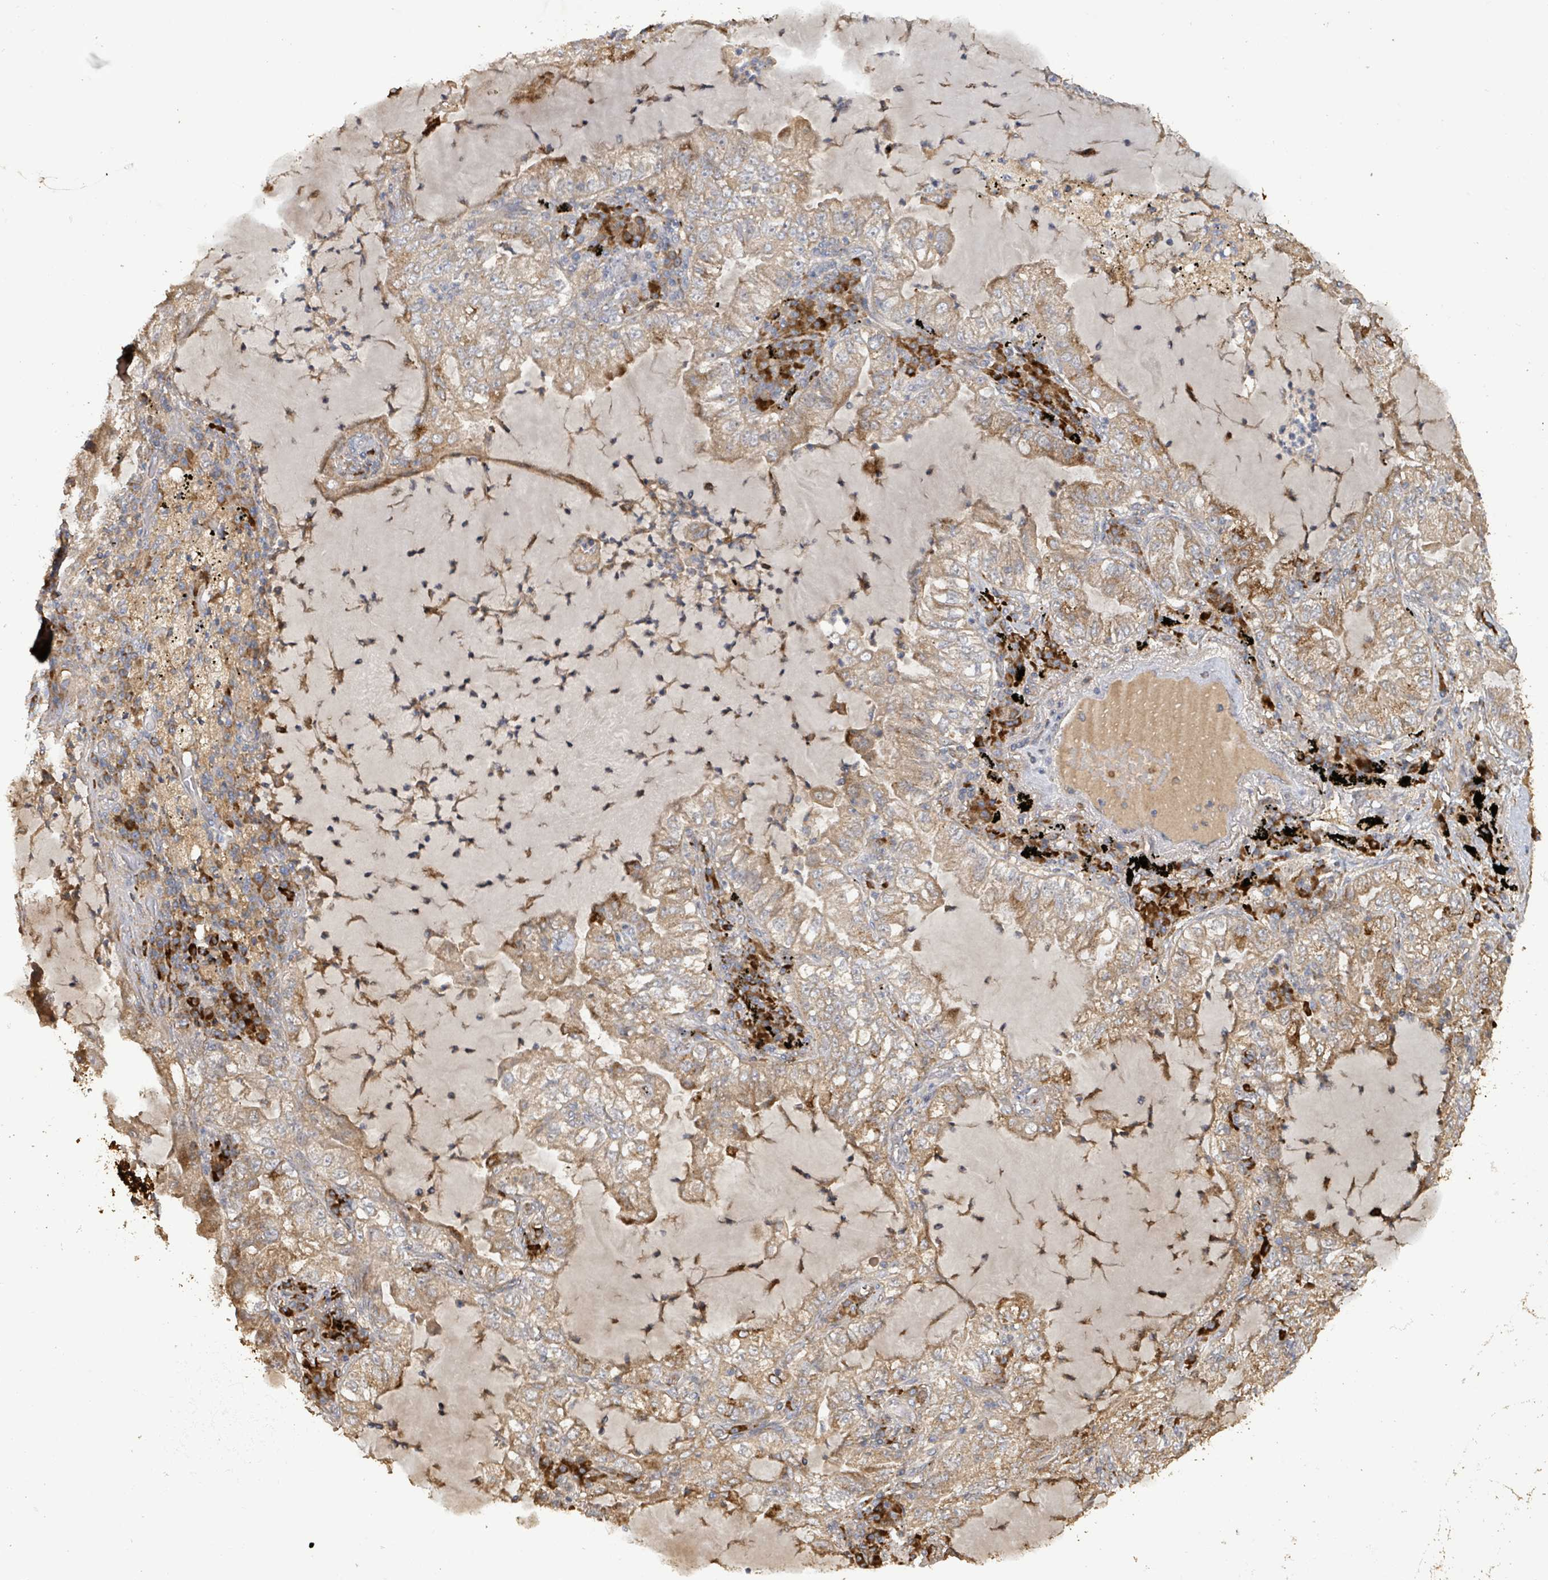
{"staining": {"intensity": "moderate", "quantity": ">75%", "location": "cytoplasmic/membranous"}, "tissue": "lung cancer", "cell_type": "Tumor cells", "image_type": "cancer", "snomed": [{"axis": "morphology", "description": "Adenocarcinoma, NOS"}, {"axis": "topography", "description": "Lung"}], "caption": "The micrograph reveals immunohistochemical staining of lung cancer (adenocarcinoma). There is moderate cytoplasmic/membranous staining is identified in about >75% of tumor cells.", "gene": "STARD4", "patient": {"sex": "female", "age": 73}}